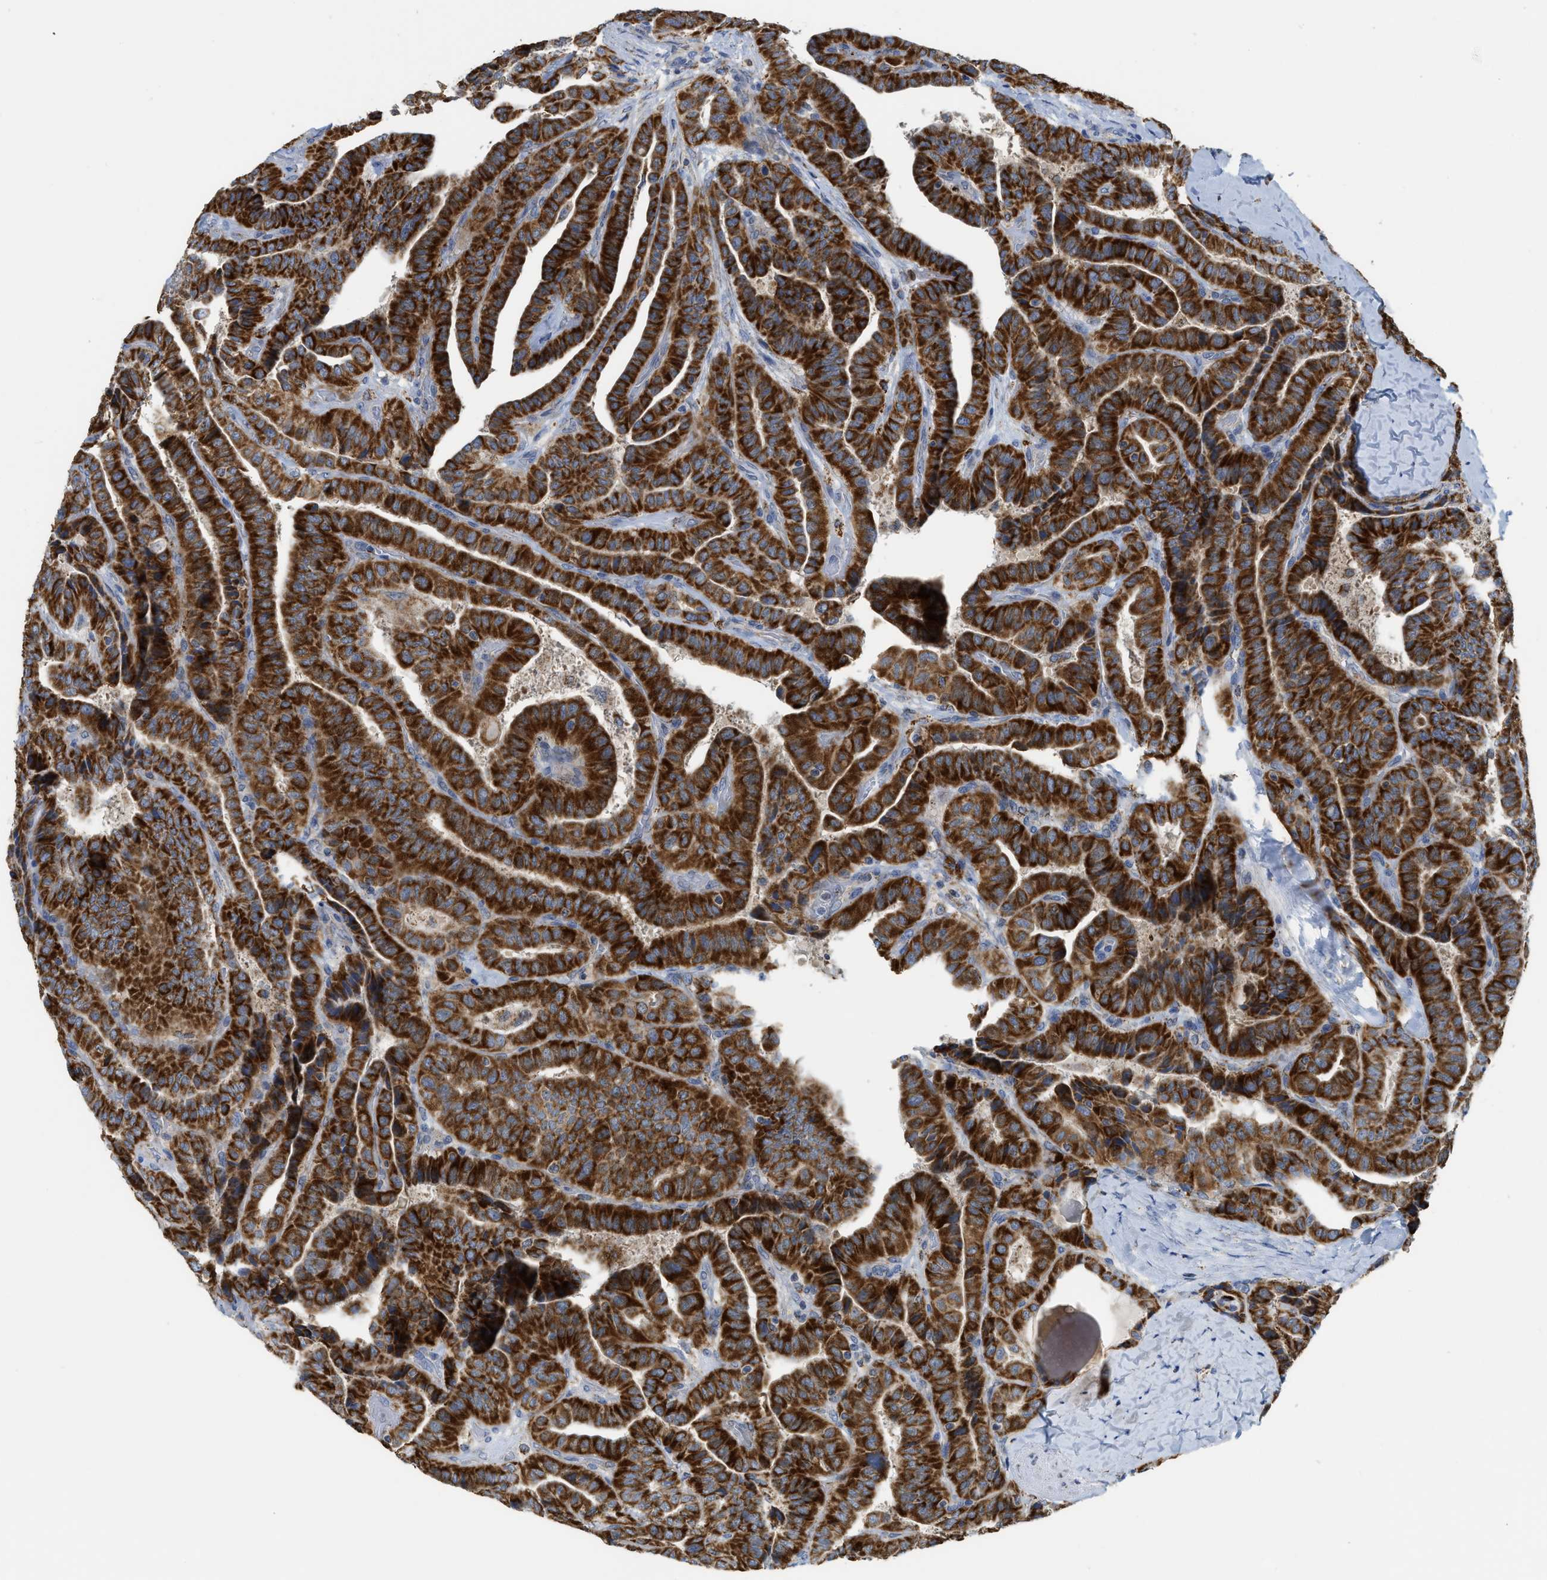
{"staining": {"intensity": "strong", "quantity": ">75%", "location": "cytoplasmic/membranous"}, "tissue": "thyroid cancer", "cell_type": "Tumor cells", "image_type": "cancer", "snomed": [{"axis": "morphology", "description": "Papillary adenocarcinoma, NOS"}, {"axis": "topography", "description": "Thyroid gland"}], "caption": "Immunohistochemistry (IHC) of human thyroid cancer exhibits high levels of strong cytoplasmic/membranous expression in about >75% of tumor cells.", "gene": "GATD3", "patient": {"sex": "male", "age": 77}}